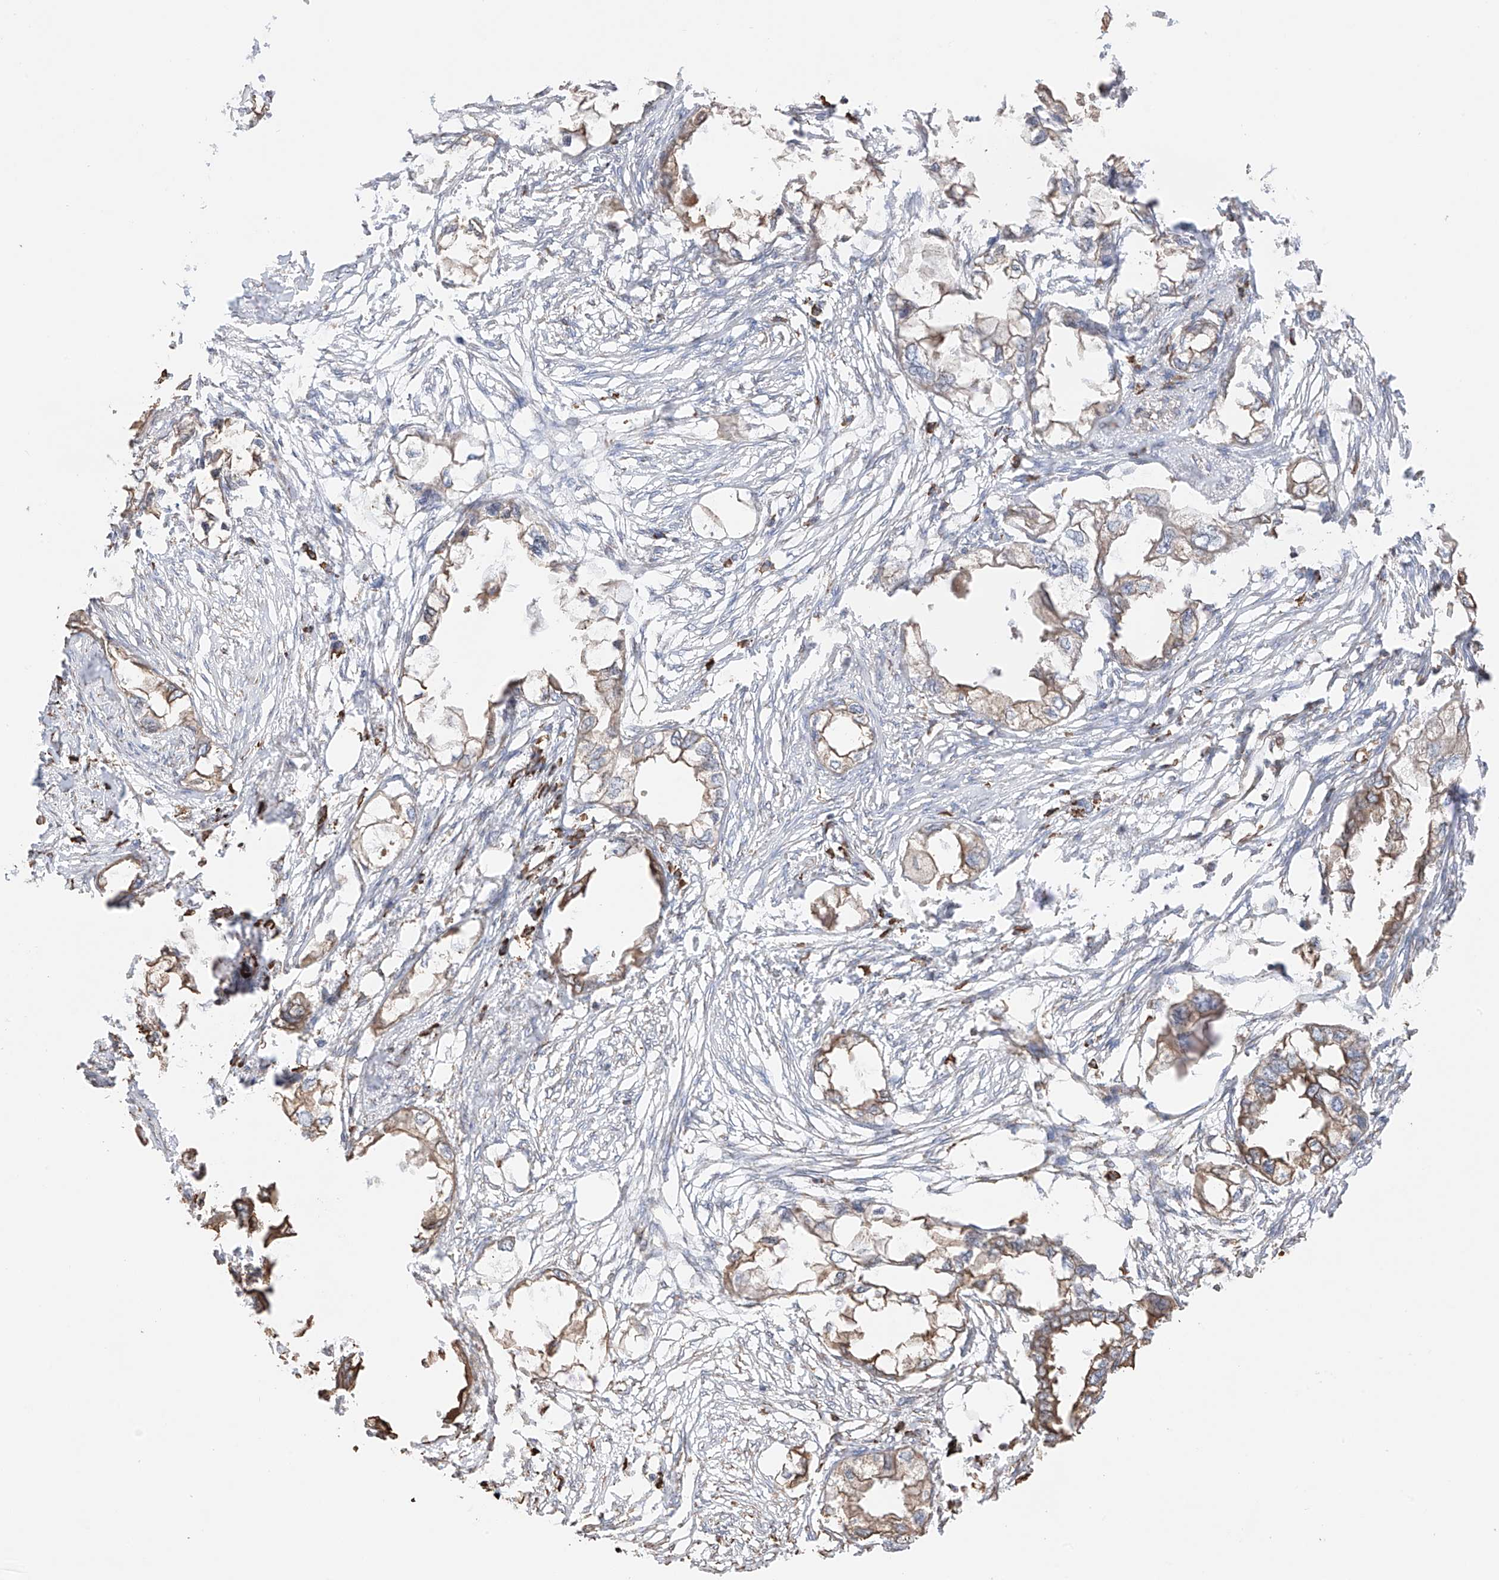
{"staining": {"intensity": "moderate", "quantity": ">75%", "location": "cytoplasmic/membranous"}, "tissue": "endometrial cancer", "cell_type": "Tumor cells", "image_type": "cancer", "snomed": [{"axis": "morphology", "description": "Adenocarcinoma, NOS"}, {"axis": "morphology", "description": "Adenocarcinoma, metastatic, NOS"}, {"axis": "topography", "description": "Adipose tissue"}, {"axis": "topography", "description": "Endometrium"}], "caption": "The photomicrograph displays staining of adenocarcinoma (endometrial), revealing moderate cytoplasmic/membranous protein staining (brown color) within tumor cells.", "gene": "XKR3", "patient": {"sex": "female", "age": 67}}